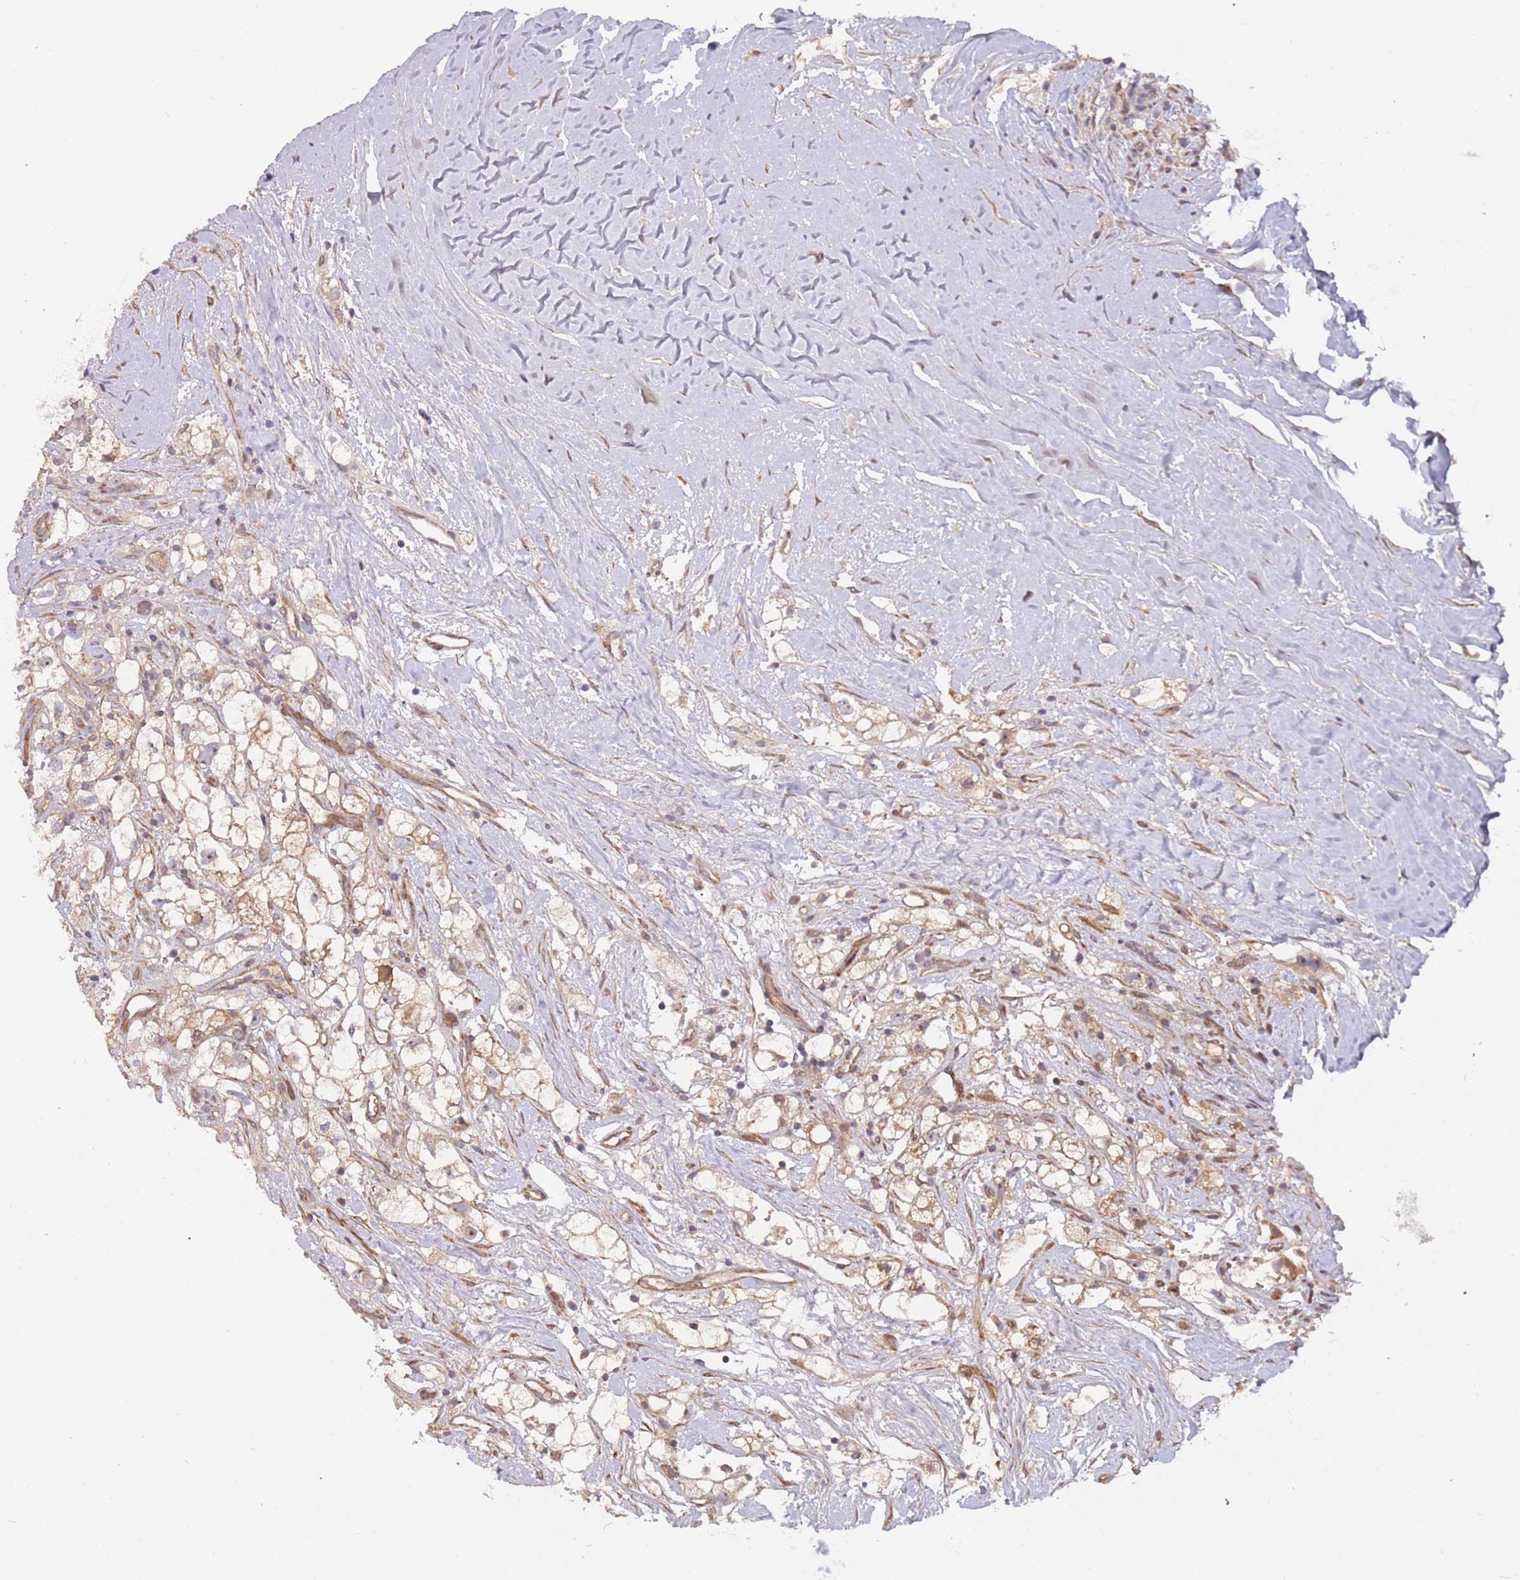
{"staining": {"intensity": "moderate", "quantity": ">75%", "location": "cytoplasmic/membranous,nuclear"}, "tissue": "renal cancer", "cell_type": "Tumor cells", "image_type": "cancer", "snomed": [{"axis": "morphology", "description": "Adenocarcinoma, NOS"}, {"axis": "topography", "description": "Kidney"}], "caption": "Renal cancer (adenocarcinoma) stained for a protein shows moderate cytoplasmic/membranous and nuclear positivity in tumor cells.", "gene": "TRAPPC6B", "patient": {"sex": "male", "age": 59}}